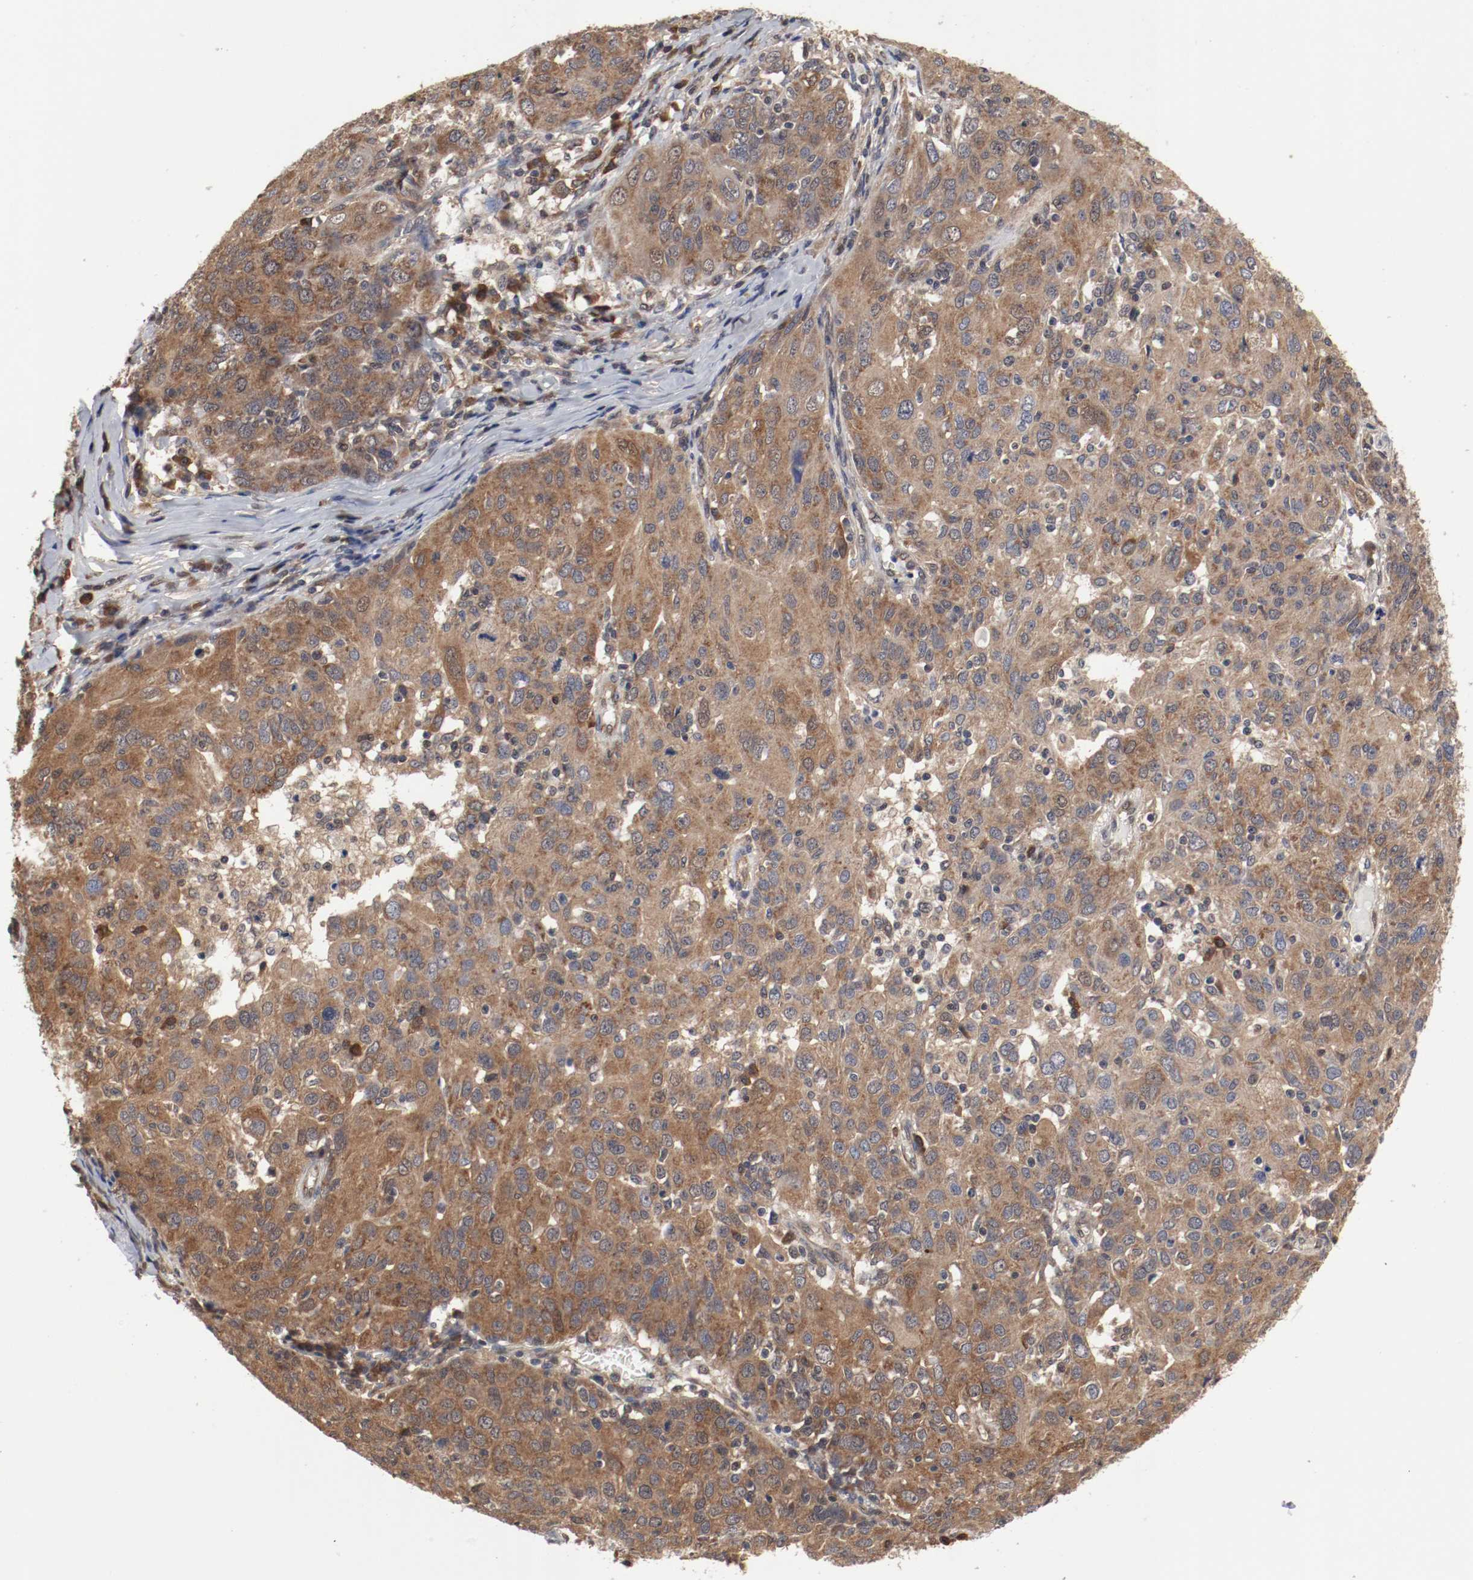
{"staining": {"intensity": "moderate", "quantity": ">75%", "location": "cytoplasmic/membranous"}, "tissue": "ovarian cancer", "cell_type": "Tumor cells", "image_type": "cancer", "snomed": [{"axis": "morphology", "description": "Carcinoma, endometroid"}, {"axis": "topography", "description": "Ovary"}], "caption": "A brown stain shows moderate cytoplasmic/membranous staining of a protein in human ovarian endometroid carcinoma tumor cells.", "gene": "AFG3L2", "patient": {"sex": "female", "age": 50}}